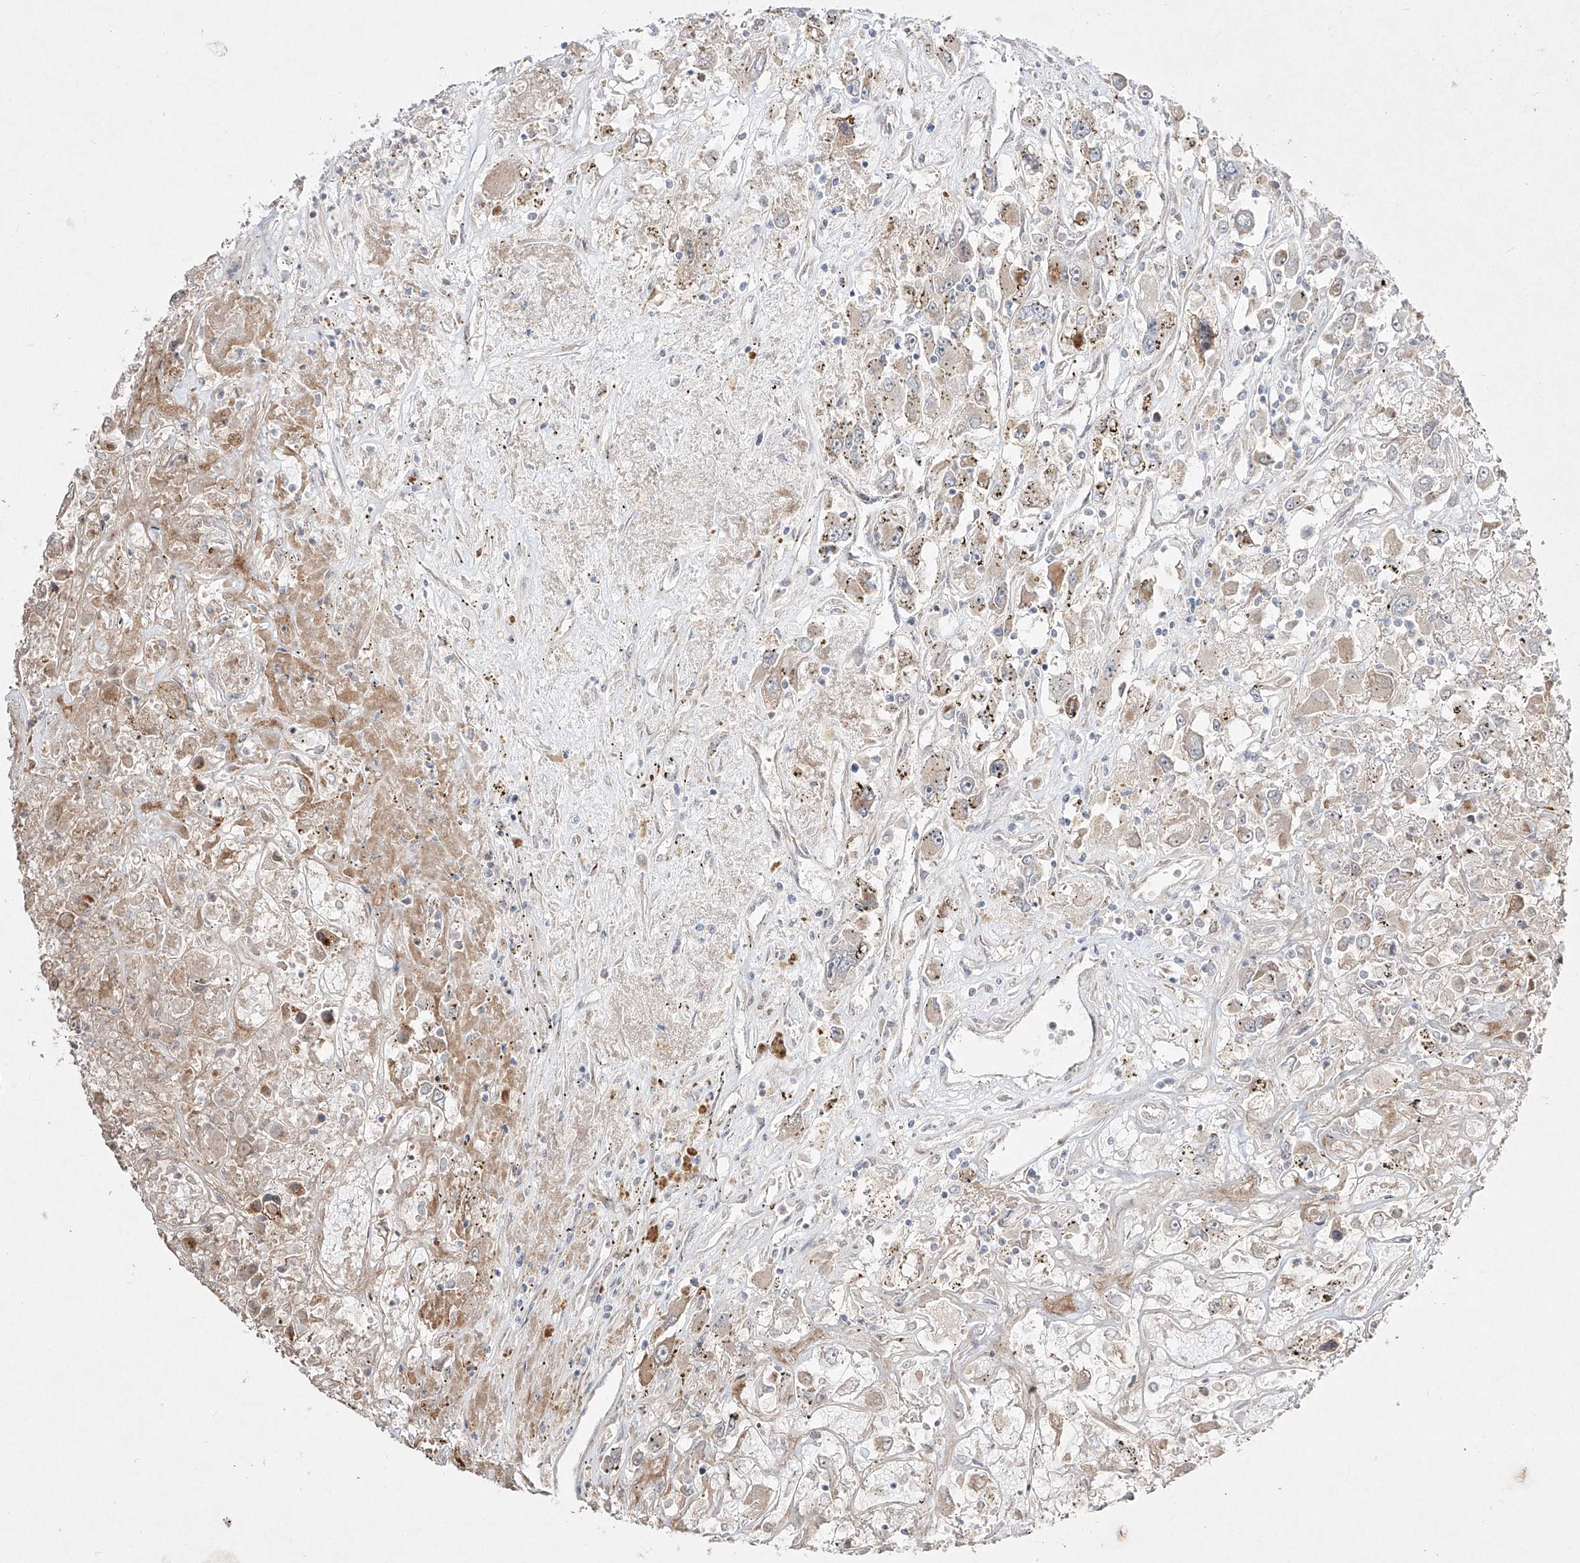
{"staining": {"intensity": "weak", "quantity": "<25%", "location": "cytoplasmic/membranous"}, "tissue": "renal cancer", "cell_type": "Tumor cells", "image_type": "cancer", "snomed": [{"axis": "morphology", "description": "Adenocarcinoma, NOS"}, {"axis": "topography", "description": "Kidney"}], "caption": "An immunohistochemistry histopathology image of renal cancer (adenocarcinoma) is shown. There is no staining in tumor cells of renal cancer (adenocarcinoma). (Immunohistochemistry, brightfield microscopy, high magnification).", "gene": "KDM1B", "patient": {"sex": "female", "age": 52}}